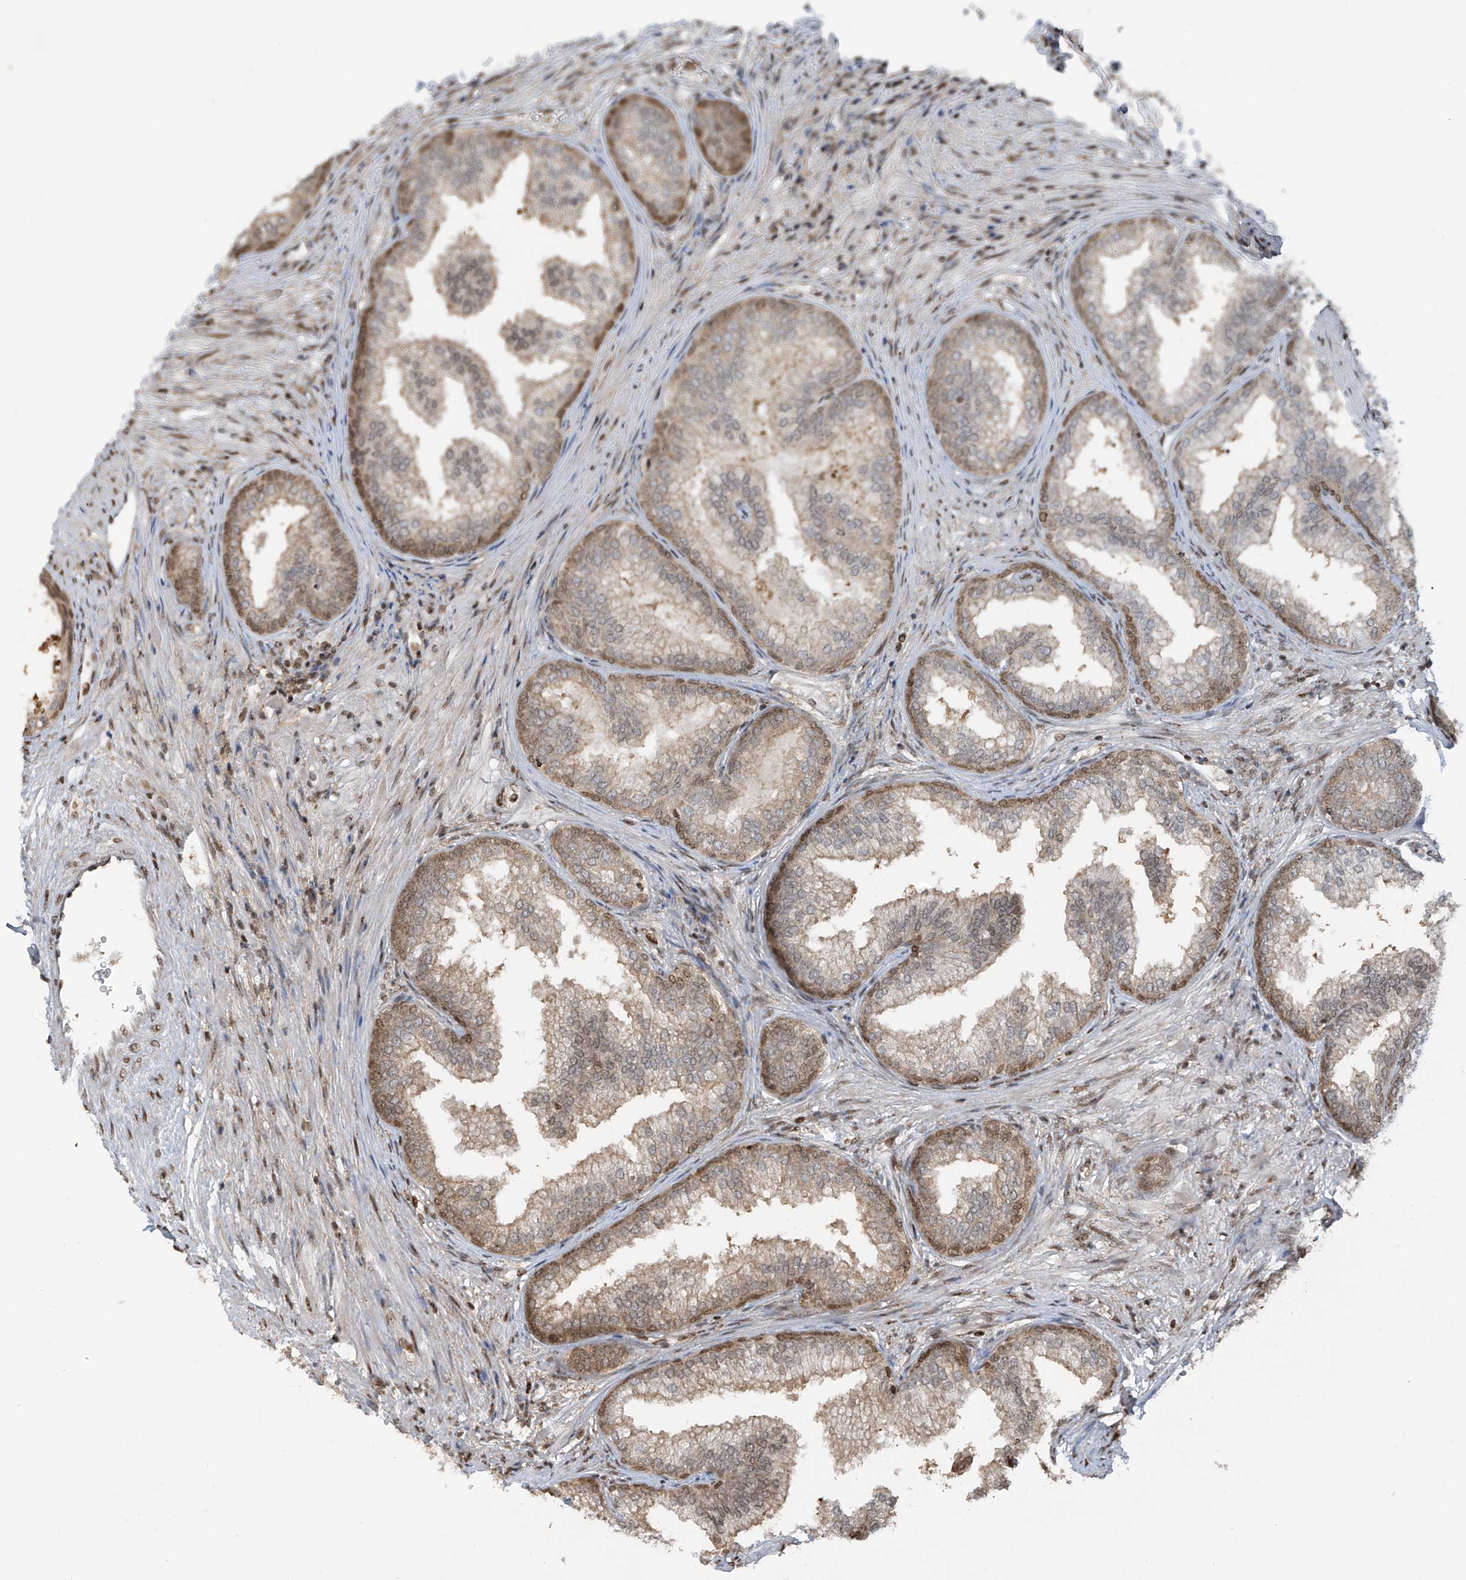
{"staining": {"intensity": "moderate", "quantity": ">75%", "location": "cytoplasmic/membranous,nuclear"}, "tissue": "prostate", "cell_type": "Glandular cells", "image_type": "normal", "snomed": [{"axis": "morphology", "description": "Normal tissue, NOS"}, {"axis": "topography", "description": "Prostate"}], "caption": "Immunohistochemical staining of normal human prostate shows >75% levels of moderate cytoplasmic/membranous,nuclear protein positivity in approximately >75% of glandular cells. The protein of interest is stained brown, and the nuclei are stained in blue (DAB IHC with brightfield microscopy, high magnification).", "gene": "VMP1", "patient": {"sex": "male", "age": 76}}